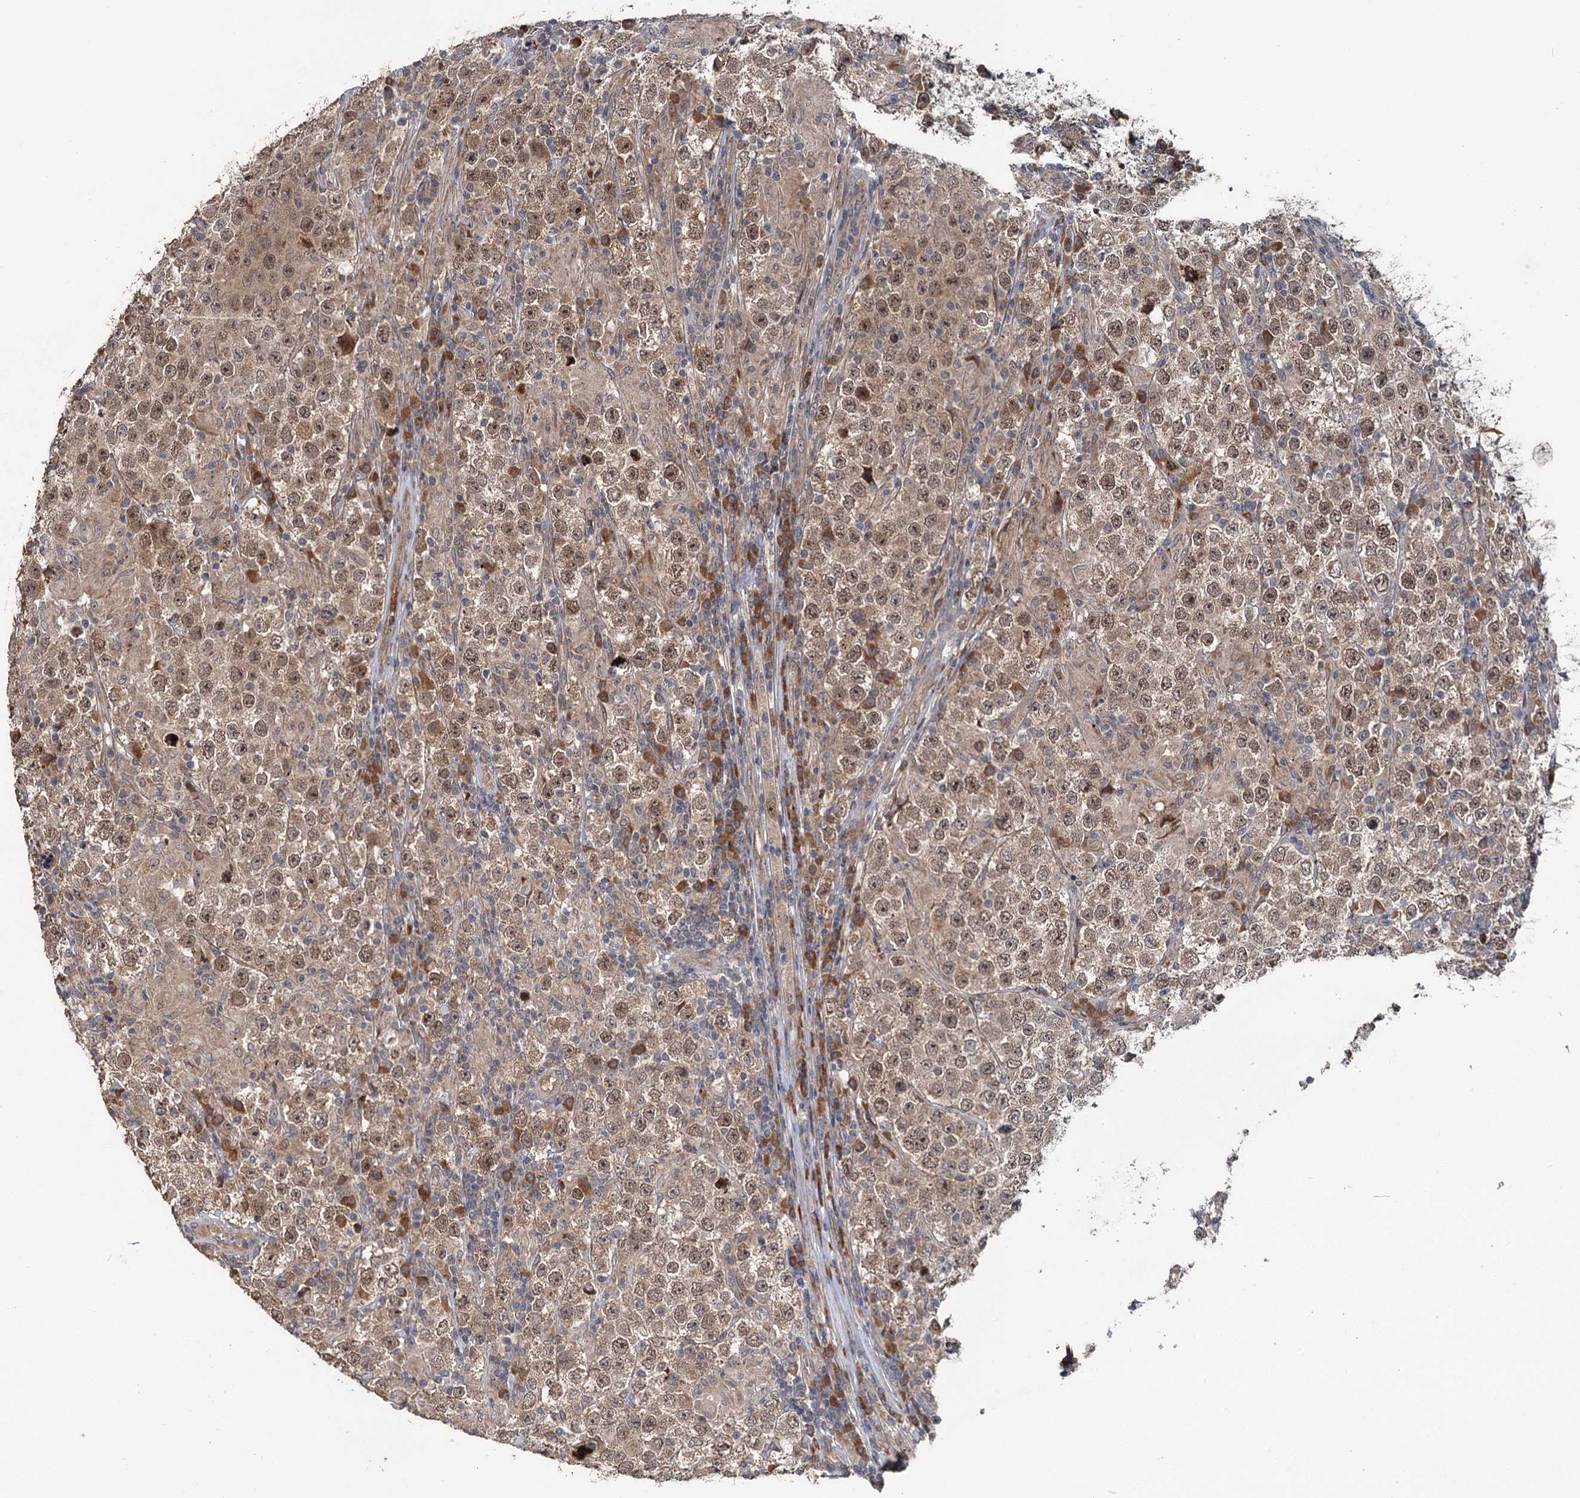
{"staining": {"intensity": "moderate", "quantity": ">75%", "location": "cytoplasmic/membranous,nuclear"}, "tissue": "testis cancer", "cell_type": "Tumor cells", "image_type": "cancer", "snomed": [{"axis": "morphology", "description": "Normal tissue, NOS"}, {"axis": "morphology", "description": "Urothelial carcinoma, High grade"}, {"axis": "morphology", "description": "Seminoma, NOS"}, {"axis": "morphology", "description": "Carcinoma, Embryonal, NOS"}, {"axis": "topography", "description": "Urinary bladder"}, {"axis": "topography", "description": "Testis"}], "caption": "IHC of testis cancer demonstrates medium levels of moderate cytoplasmic/membranous and nuclear positivity in approximately >75% of tumor cells.", "gene": "KANSL2", "patient": {"sex": "male", "age": 41}}